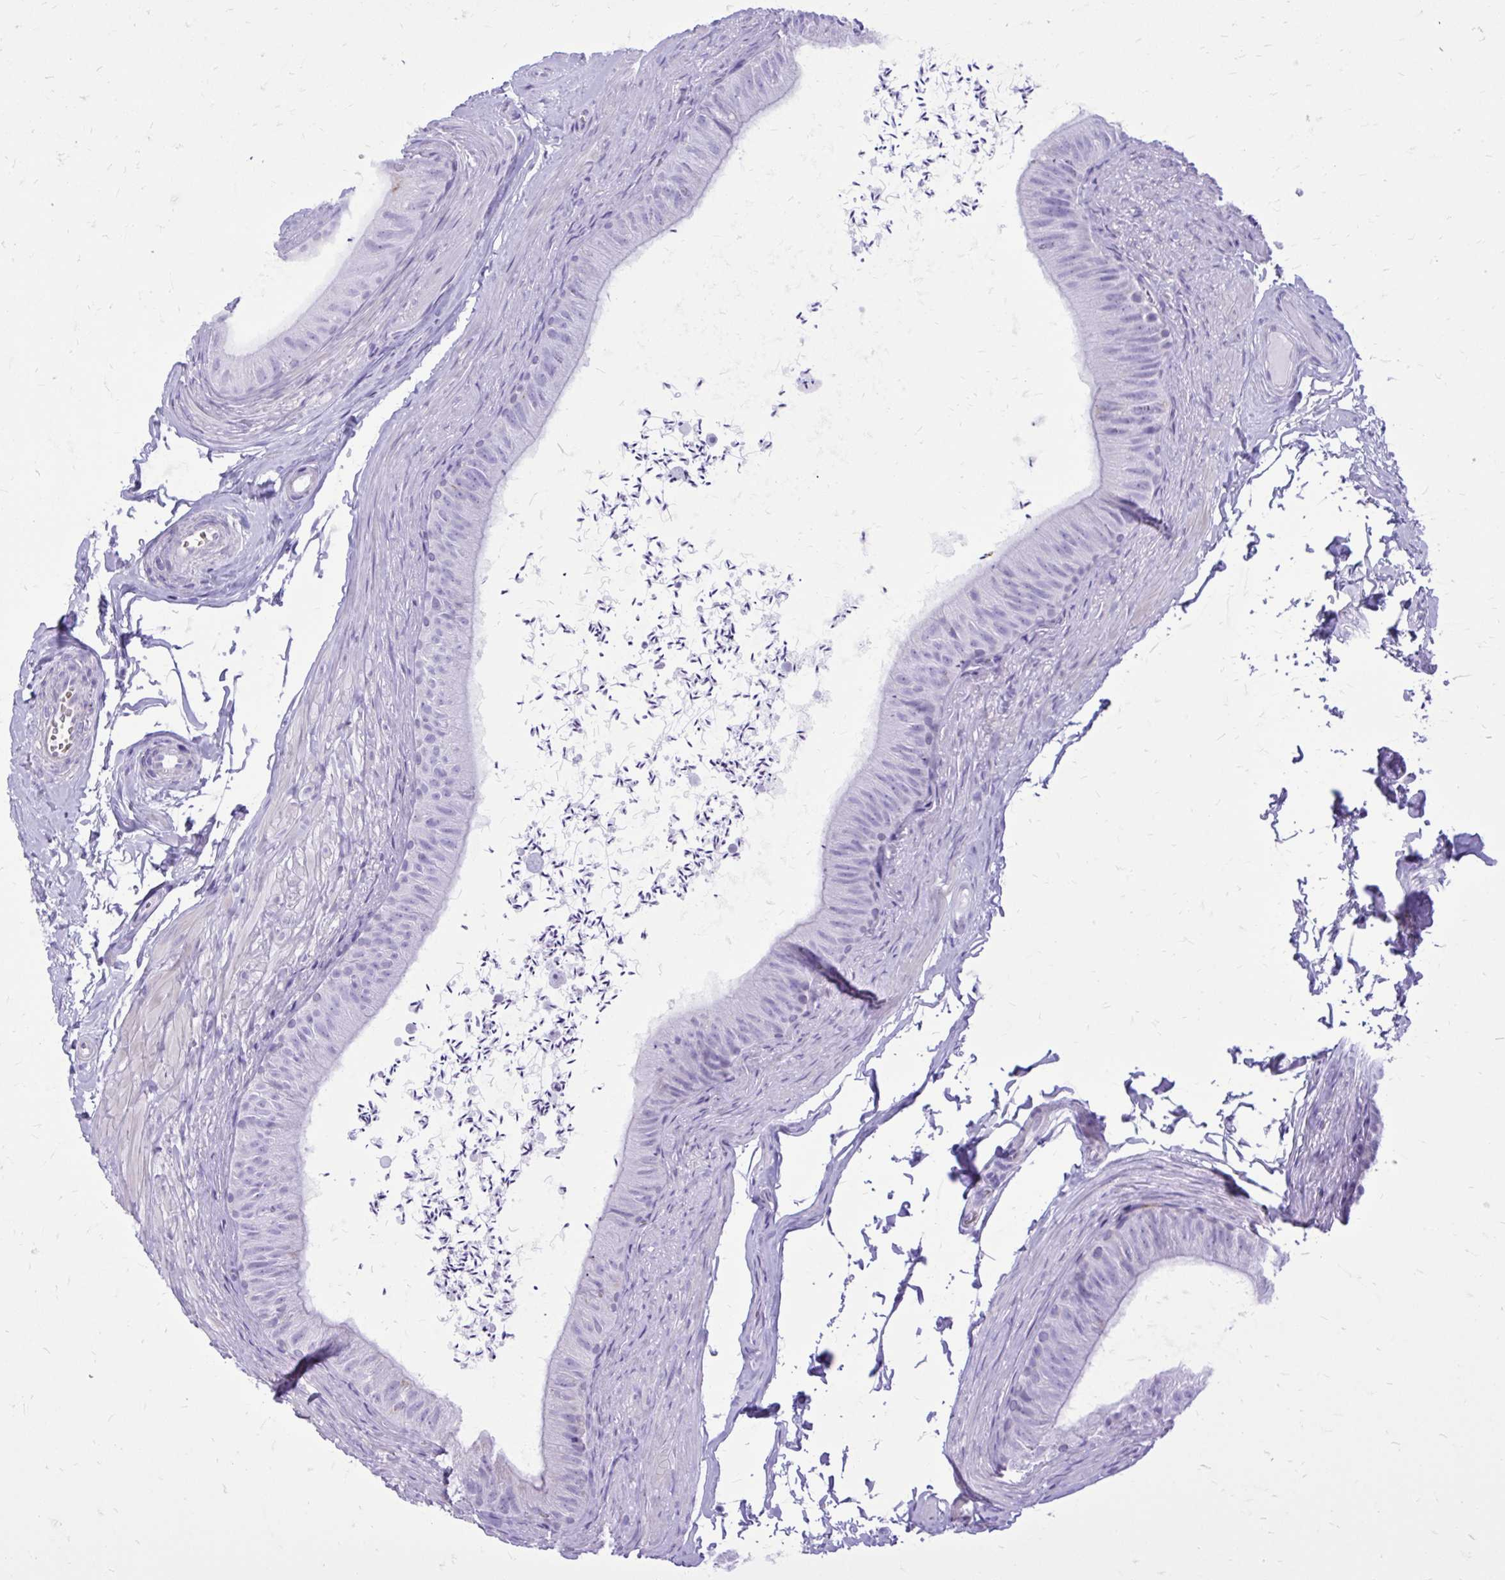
{"staining": {"intensity": "negative", "quantity": "none", "location": "none"}, "tissue": "epididymis", "cell_type": "Glandular cells", "image_type": "normal", "snomed": [{"axis": "morphology", "description": "Normal tissue, NOS"}, {"axis": "topography", "description": "Epididymis, spermatic cord, NOS"}, {"axis": "topography", "description": "Epididymis"}, {"axis": "topography", "description": "Peripheral nerve tissue"}], "caption": "Immunohistochemistry photomicrograph of unremarkable epididymis stained for a protein (brown), which shows no positivity in glandular cells. (Brightfield microscopy of DAB (3,3'-diaminobenzidine) IHC at high magnification).", "gene": "CAT", "patient": {"sex": "male", "age": 29}}